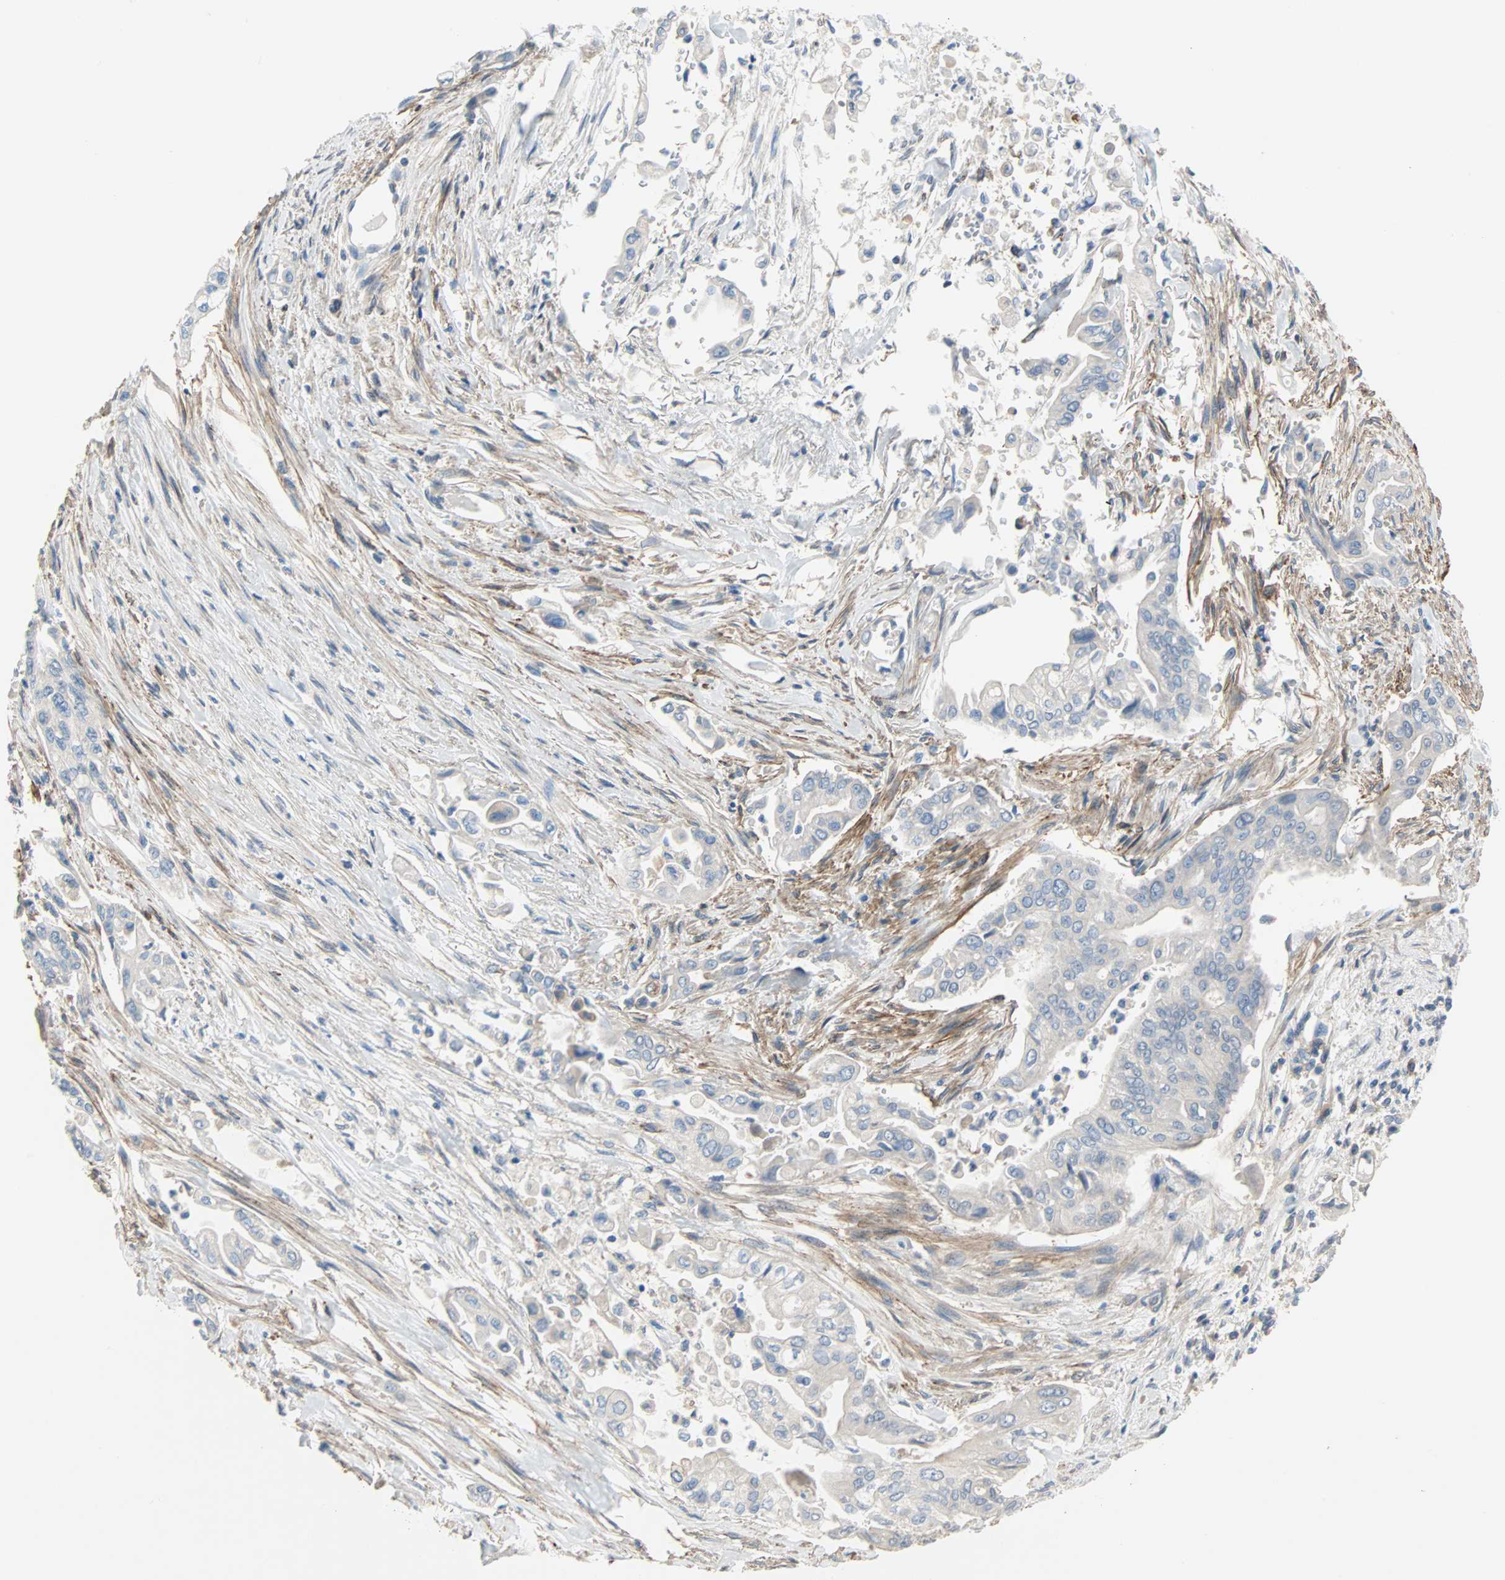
{"staining": {"intensity": "weak", "quantity": "25%-75%", "location": "cytoplasmic/membranous"}, "tissue": "pancreatic cancer", "cell_type": "Tumor cells", "image_type": "cancer", "snomed": [{"axis": "morphology", "description": "Normal tissue, NOS"}, {"axis": "topography", "description": "Pancreas"}], "caption": "This is a photomicrograph of immunohistochemistry staining of pancreatic cancer, which shows weak expression in the cytoplasmic/membranous of tumor cells.", "gene": "TNFRSF12A", "patient": {"sex": "male", "age": 42}}